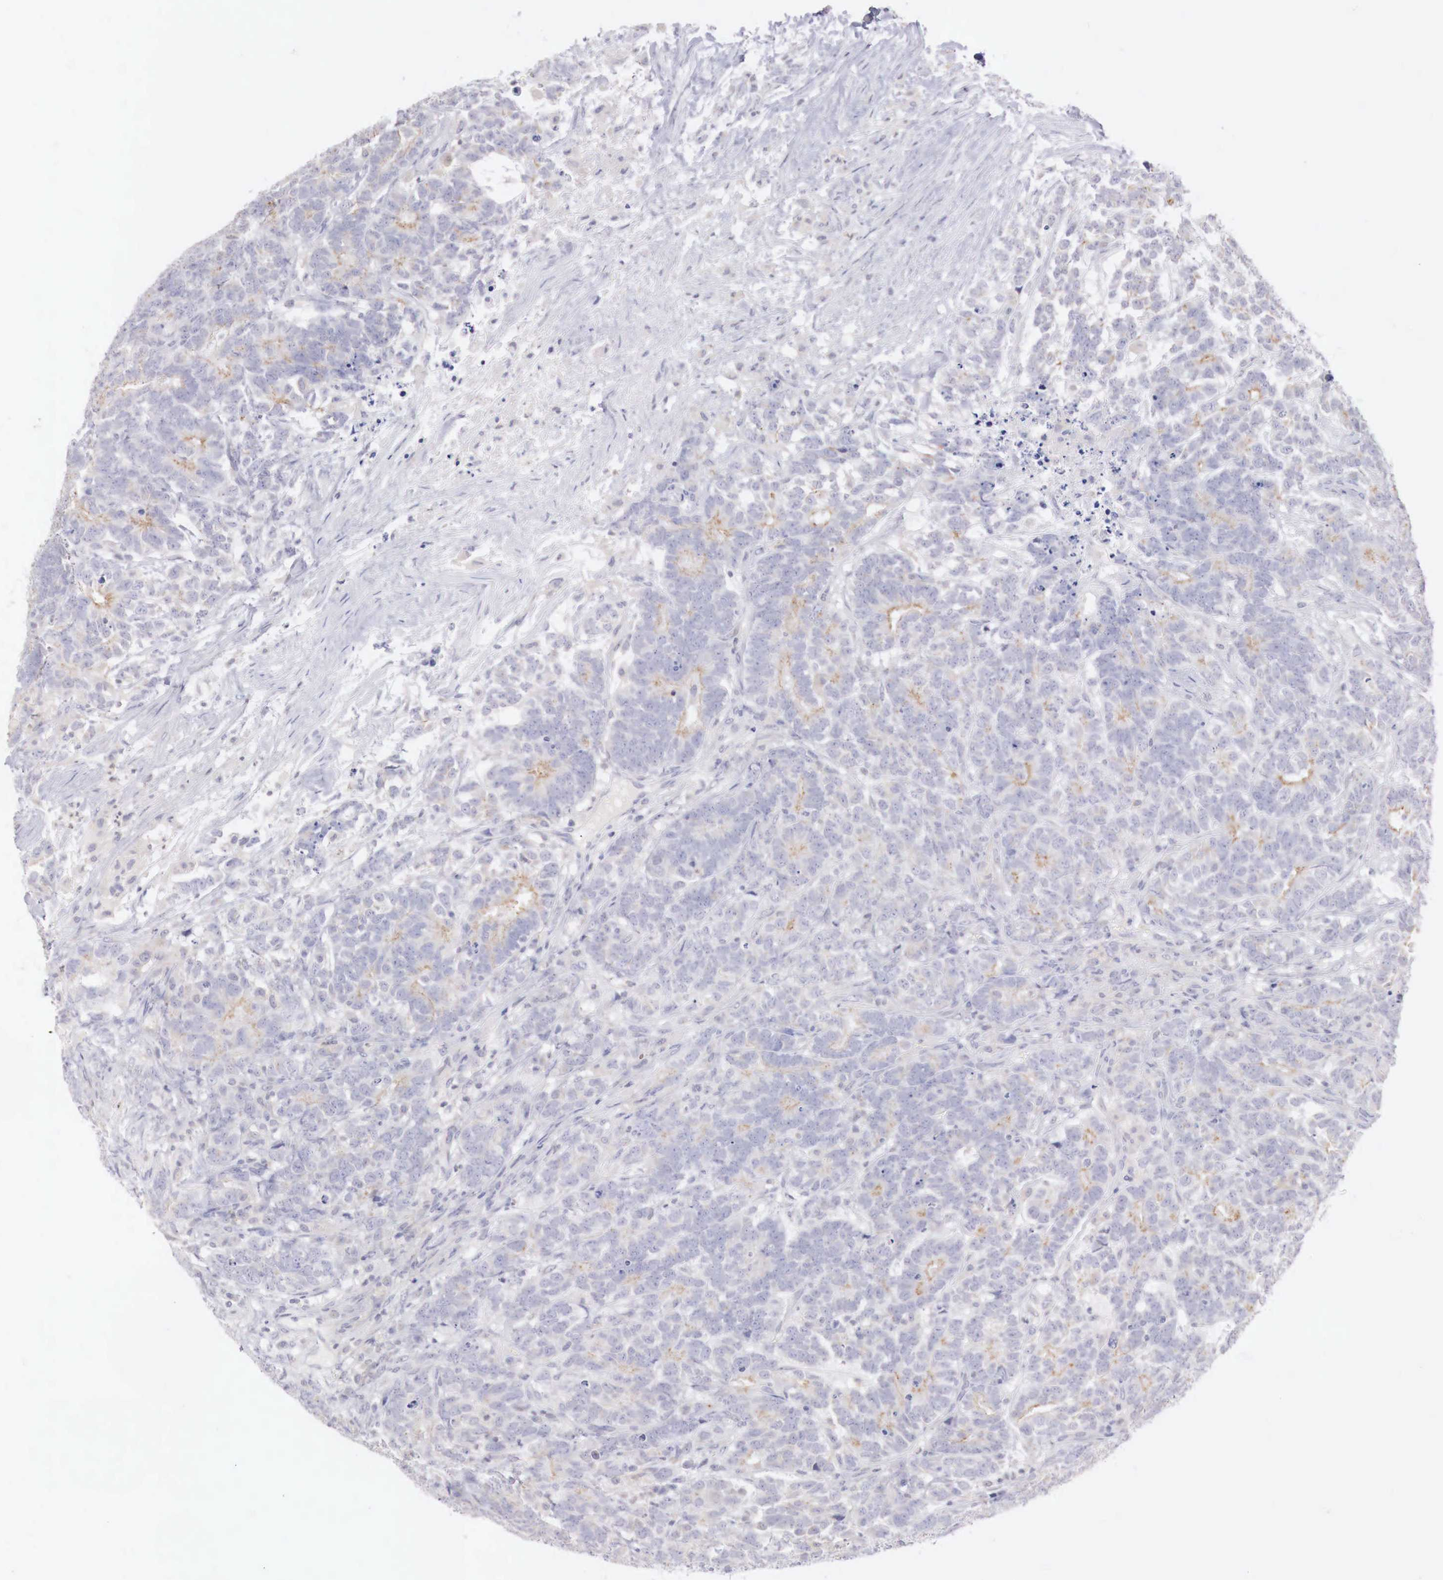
{"staining": {"intensity": "negative", "quantity": "none", "location": "none"}, "tissue": "testis cancer", "cell_type": "Tumor cells", "image_type": "cancer", "snomed": [{"axis": "morphology", "description": "Carcinoma, Embryonal, NOS"}, {"axis": "topography", "description": "Testis"}], "caption": "Immunohistochemistry (IHC) micrograph of human testis cancer stained for a protein (brown), which exhibits no staining in tumor cells.", "gene": "TRIM13", "patient": {"sex": "male", "age": 26}}